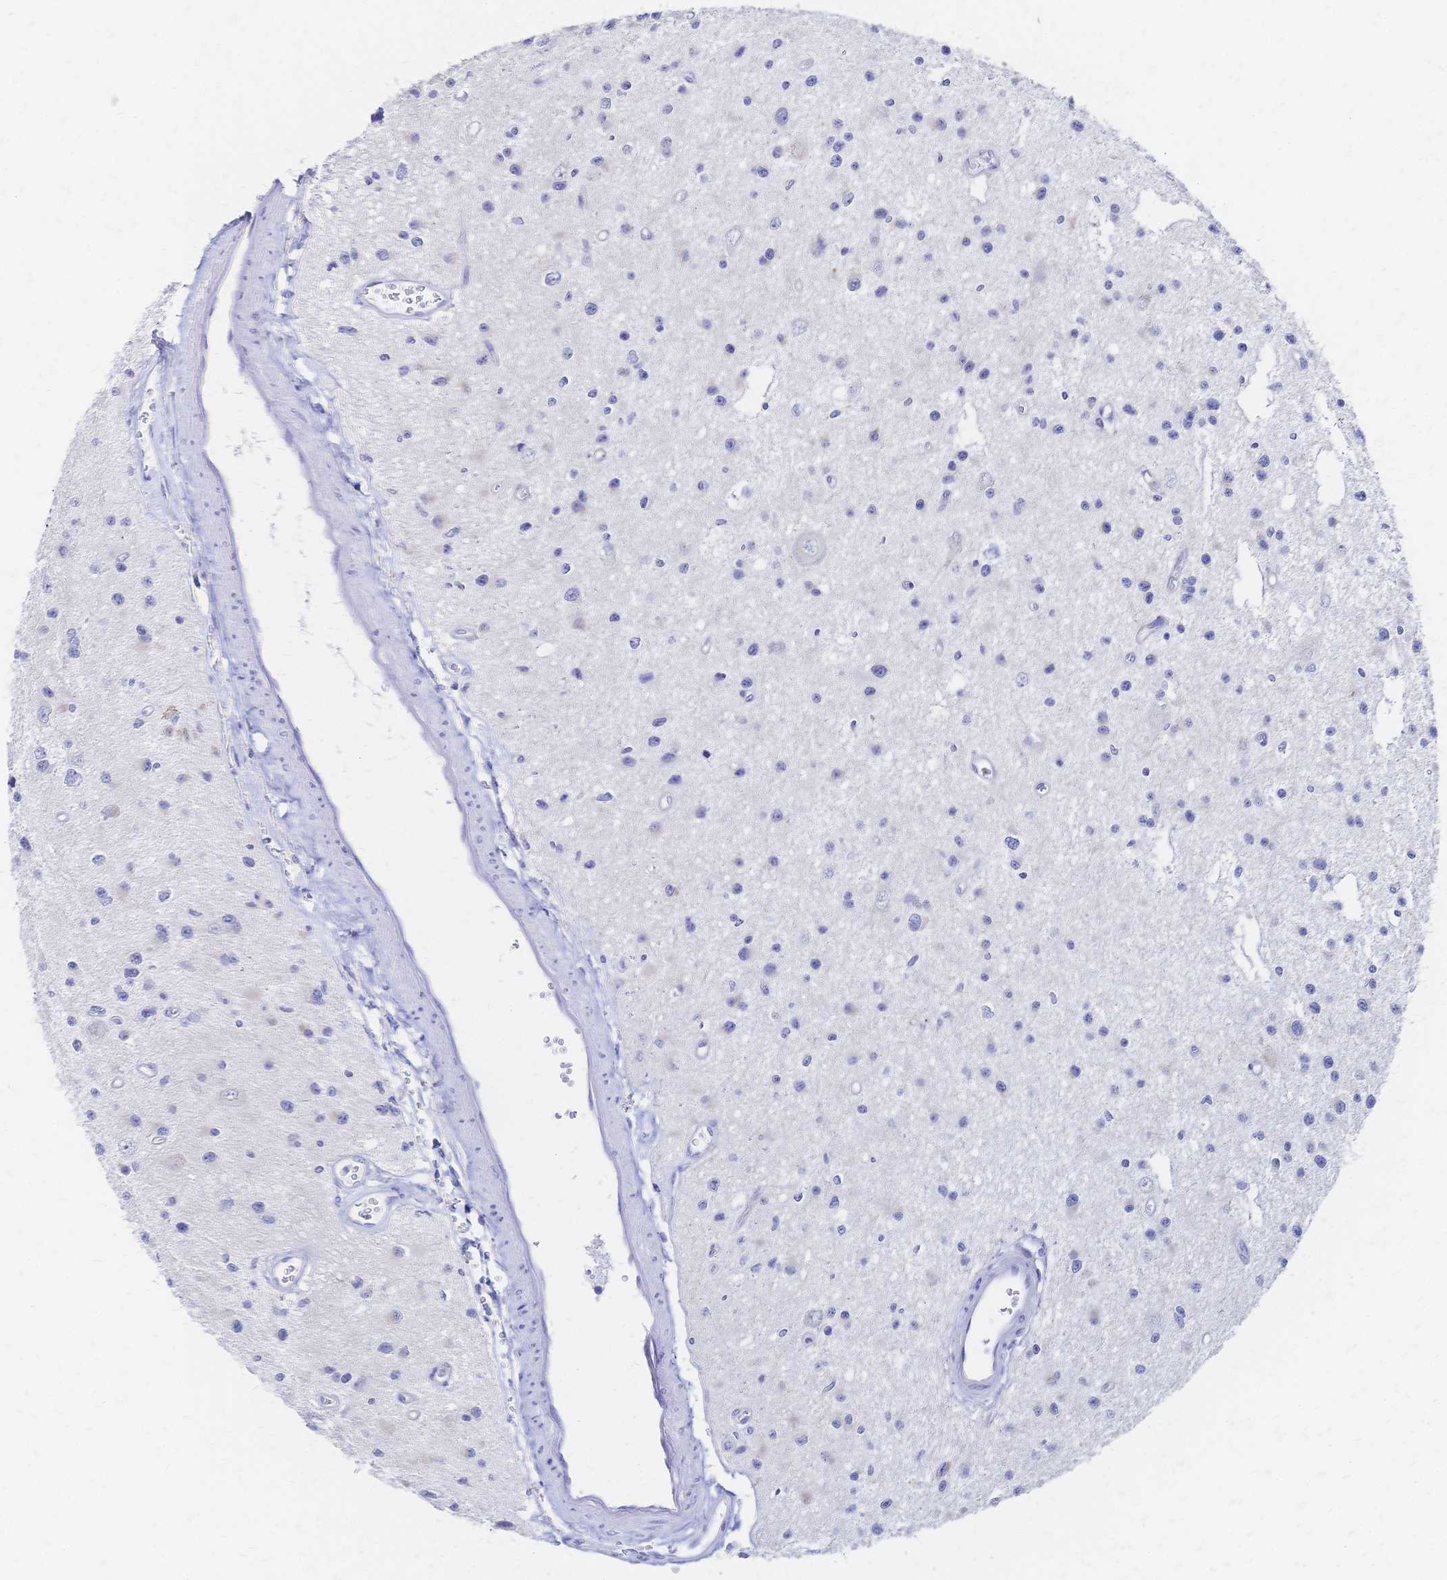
{"staining": {"intensity": "negative", "quantity": "none", "location": "none"}, "tissue": "glioma", "cell_type": "Tumor cells", "image_type": "cancer", "snomed": [{"axis": "morphology", "description": "Glioma, malignant, Low grade"}, {"axis": "topography", "description": "Brain"}], "caption": "Immunohistochemistry of human glioma displays no staining in tumor cells. (Stains: DAB (3,3'-diaminobenzidine) immunohistochemistry with hematoxylin counter stain, Microscopy: brightfield microscopy at high magnification).", "gene": "SLC5A1", "patient": {"sex": "male", "age": 43}}